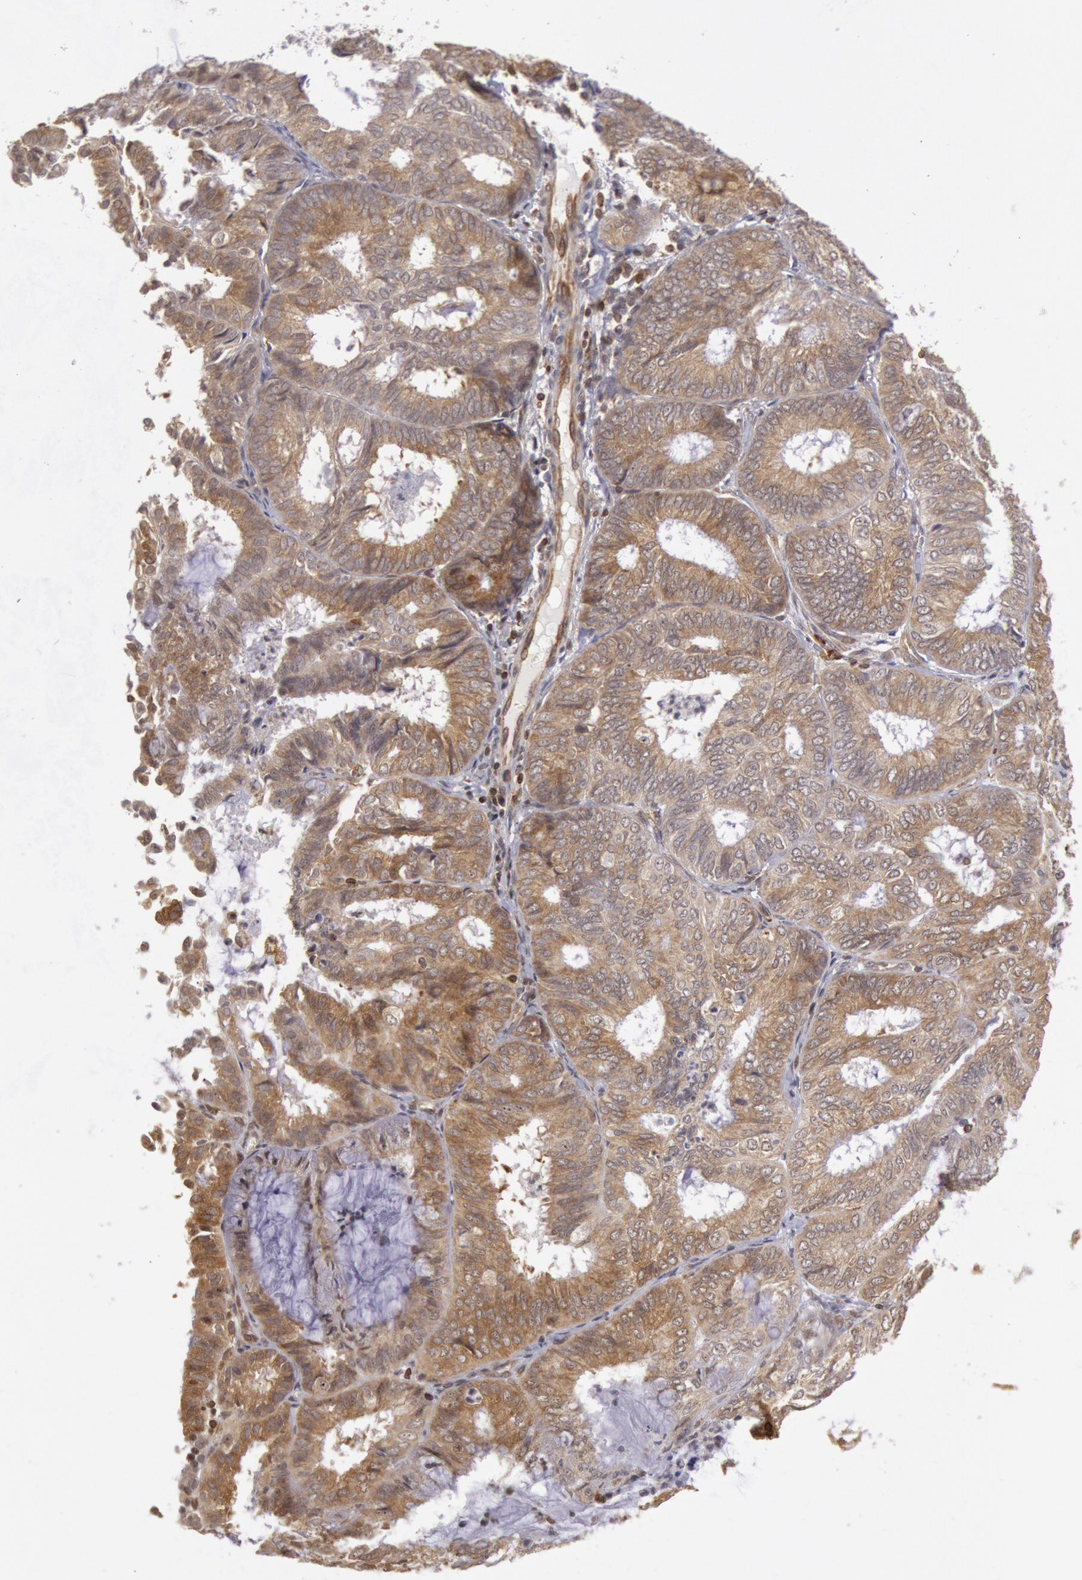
{"staining": {"intensity": "weak", "quantity": ">75%", "location": "cytoplasmic/membranous"}, "tissue": "endometrial cancer", "cell_type": "Tumor cells", "image_type": "cancer", "snomed": [{"axis": "morphology", "description": "Adenocarcinoma, NOS"}, {"axis": "topography", "description": "Endometrium"}], "caption": "Adenocarcinoma (endometrial) stained with DAB IHC demonstrates low levels of weak cytoplasmic/membranous staining in about >75% of tumor cells. The staining was performed using DAB (3,3'-diaminobenzidine) to visualize the protein expression in brown, while the nuclei were stained in blue with hematoxylin (Magnification: 20x).", "gene": "TAP2", "patient": {"sex": "female", "age": 59}}